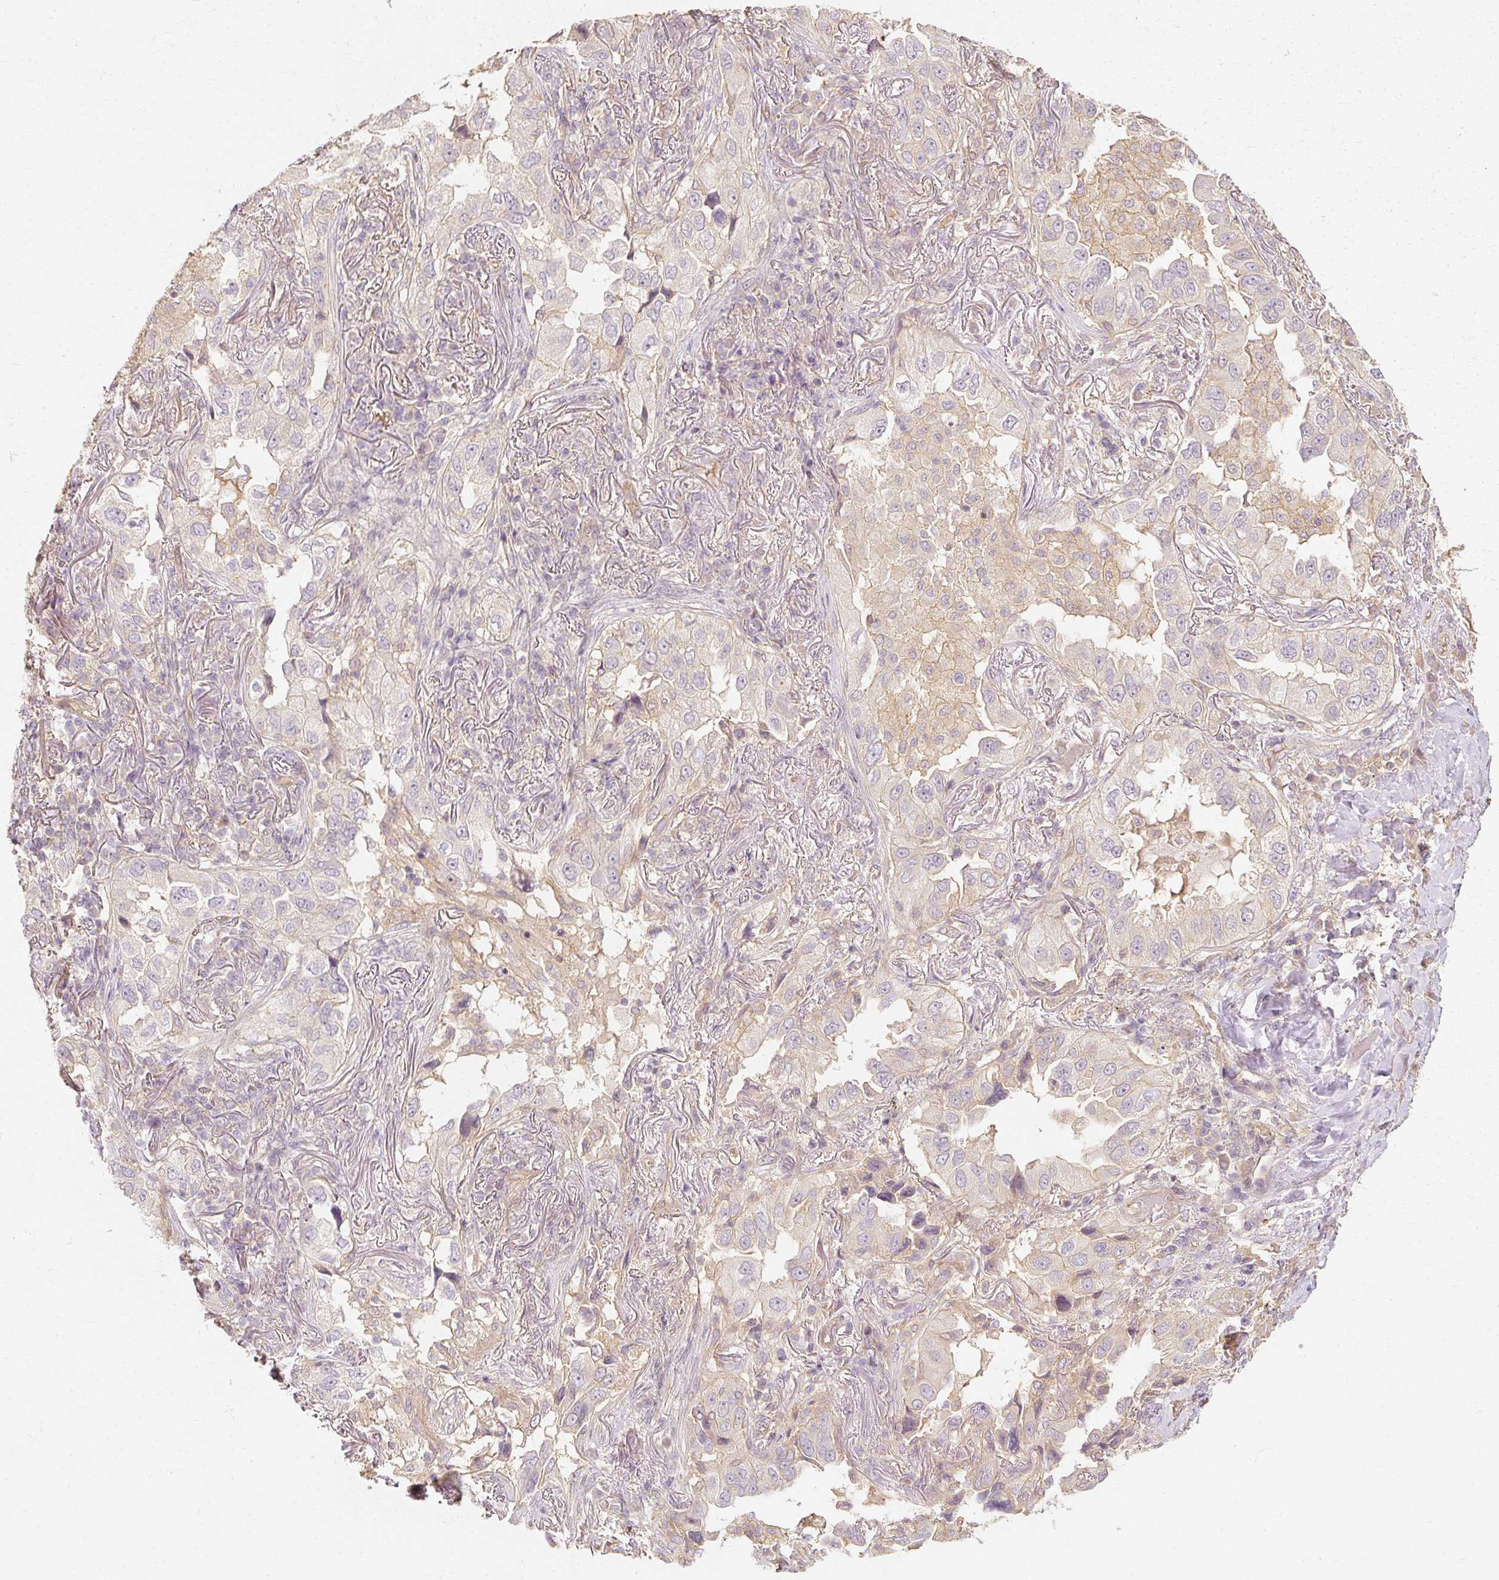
{"staining": {"intensity": "negative", "quantity": "none", "location": "none"}, "tissue": "lung cancer", "cell_type": "Tumor cells", "image_type": "cancer", "snomed": [{"axis": "morphology", "description": "Adenocarcinoma, NOS"}, {"axis": "topography", "description": "Lung"}], "caption": "Immunohistochemistry (IHC) photomicrograph of human lung cancer stained for a protein (brown), which exhibits no staining in tumor cells.", "gene": "GNAQ", "patient": {"sex": "female", "age": 69}}